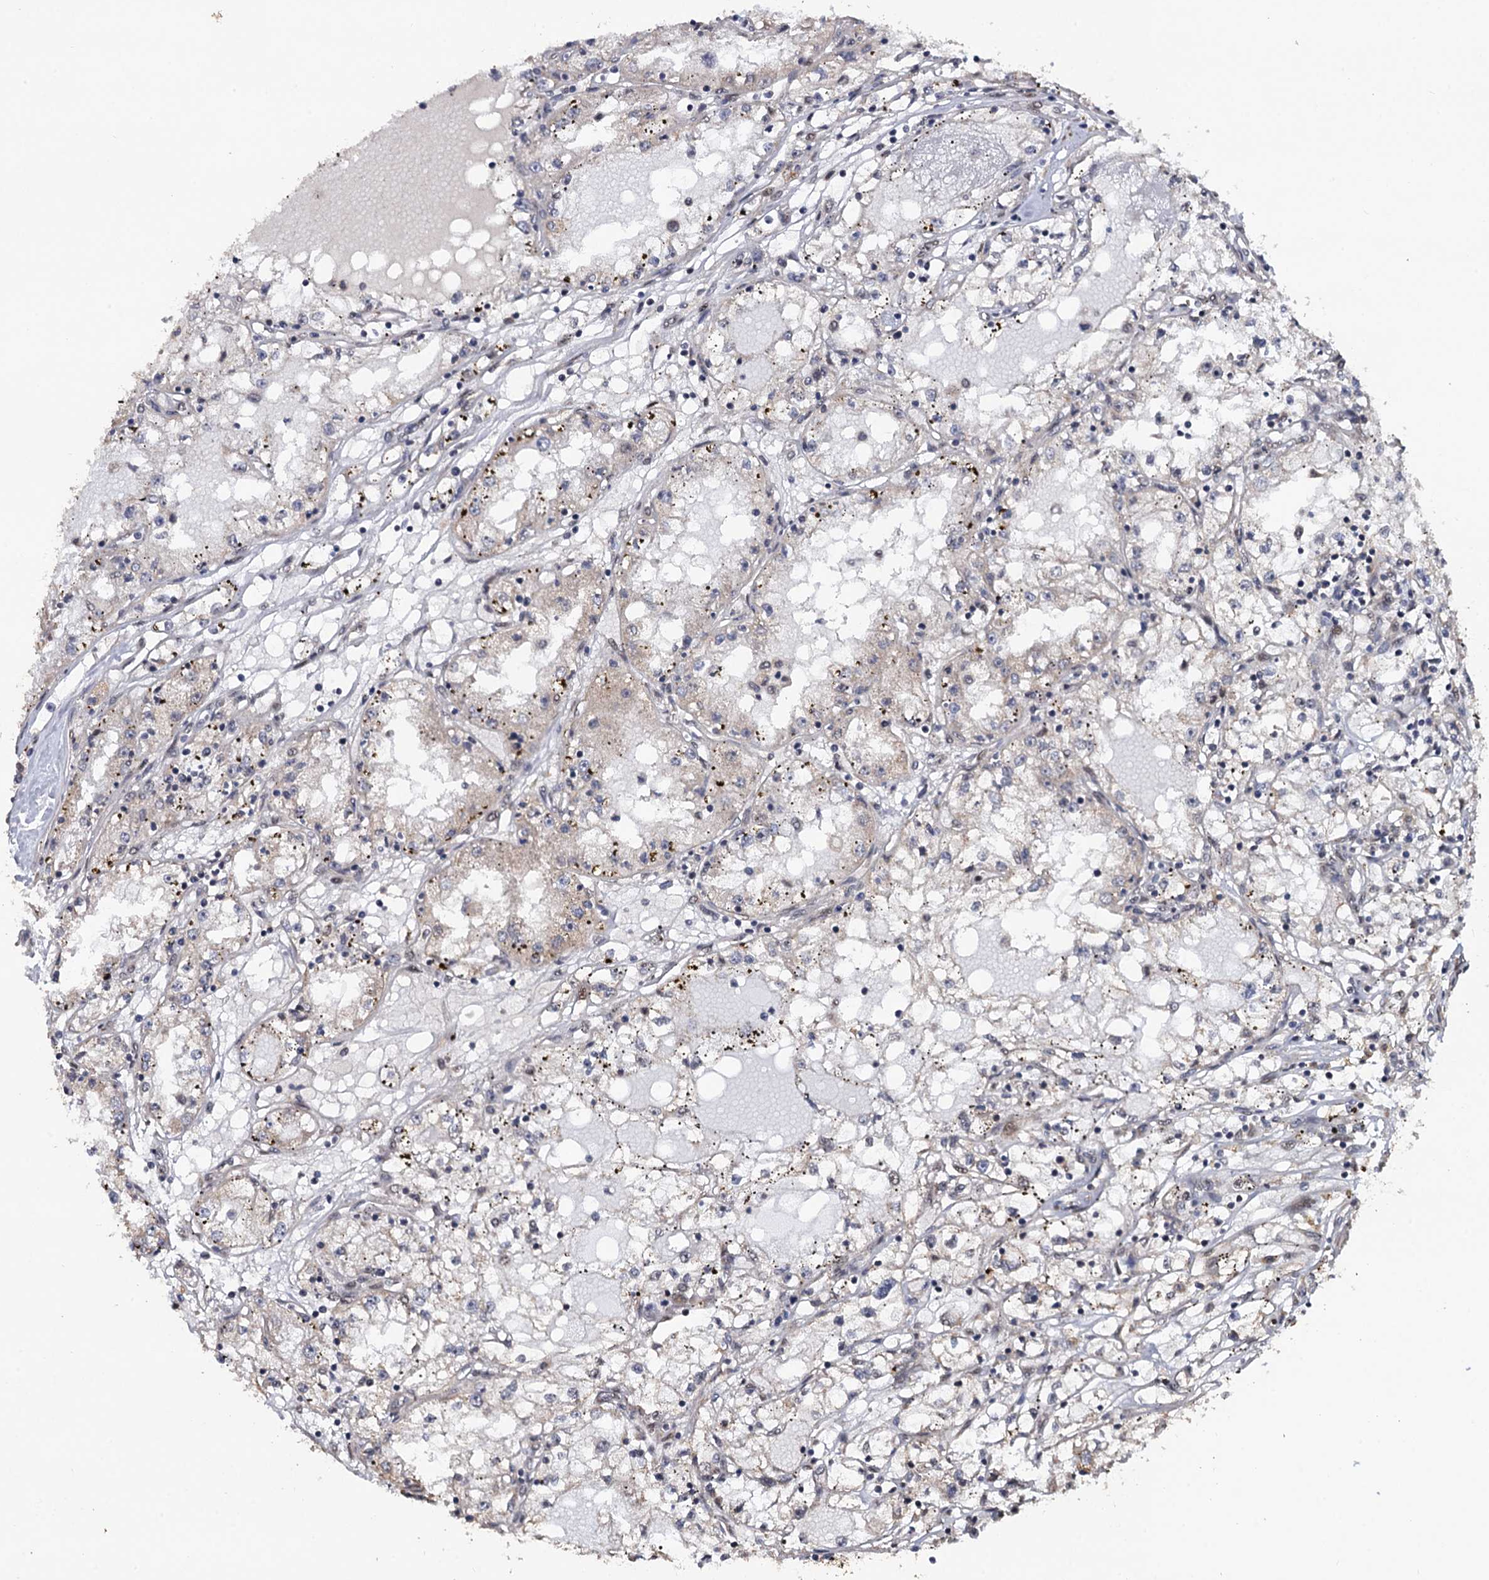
{"staining": {"intensity": "weak", "quantity": "<25%", "location": "cytoplasmic/membranous"}, "tissue": "renal cancer", "cell_type": "Tumor cells", "image_type": "cancer", "snomed": [{"axis": "morphology", "description": "Adenocarcinoma, NOS"}, {"axis": "topography", "description": "Kidney"}], "caption": "Immunohistochemical staining of renal cancer (adenocarcinoma) reveals no significant staining in tumor cells. (DAB (3,3'-diaminobenzidine) immunohistochemistry (IHC) visualized using brightfield microscopy, high magnification).", "gene": "LRRC63", "patient": {"sex": "male", "age": 56}}